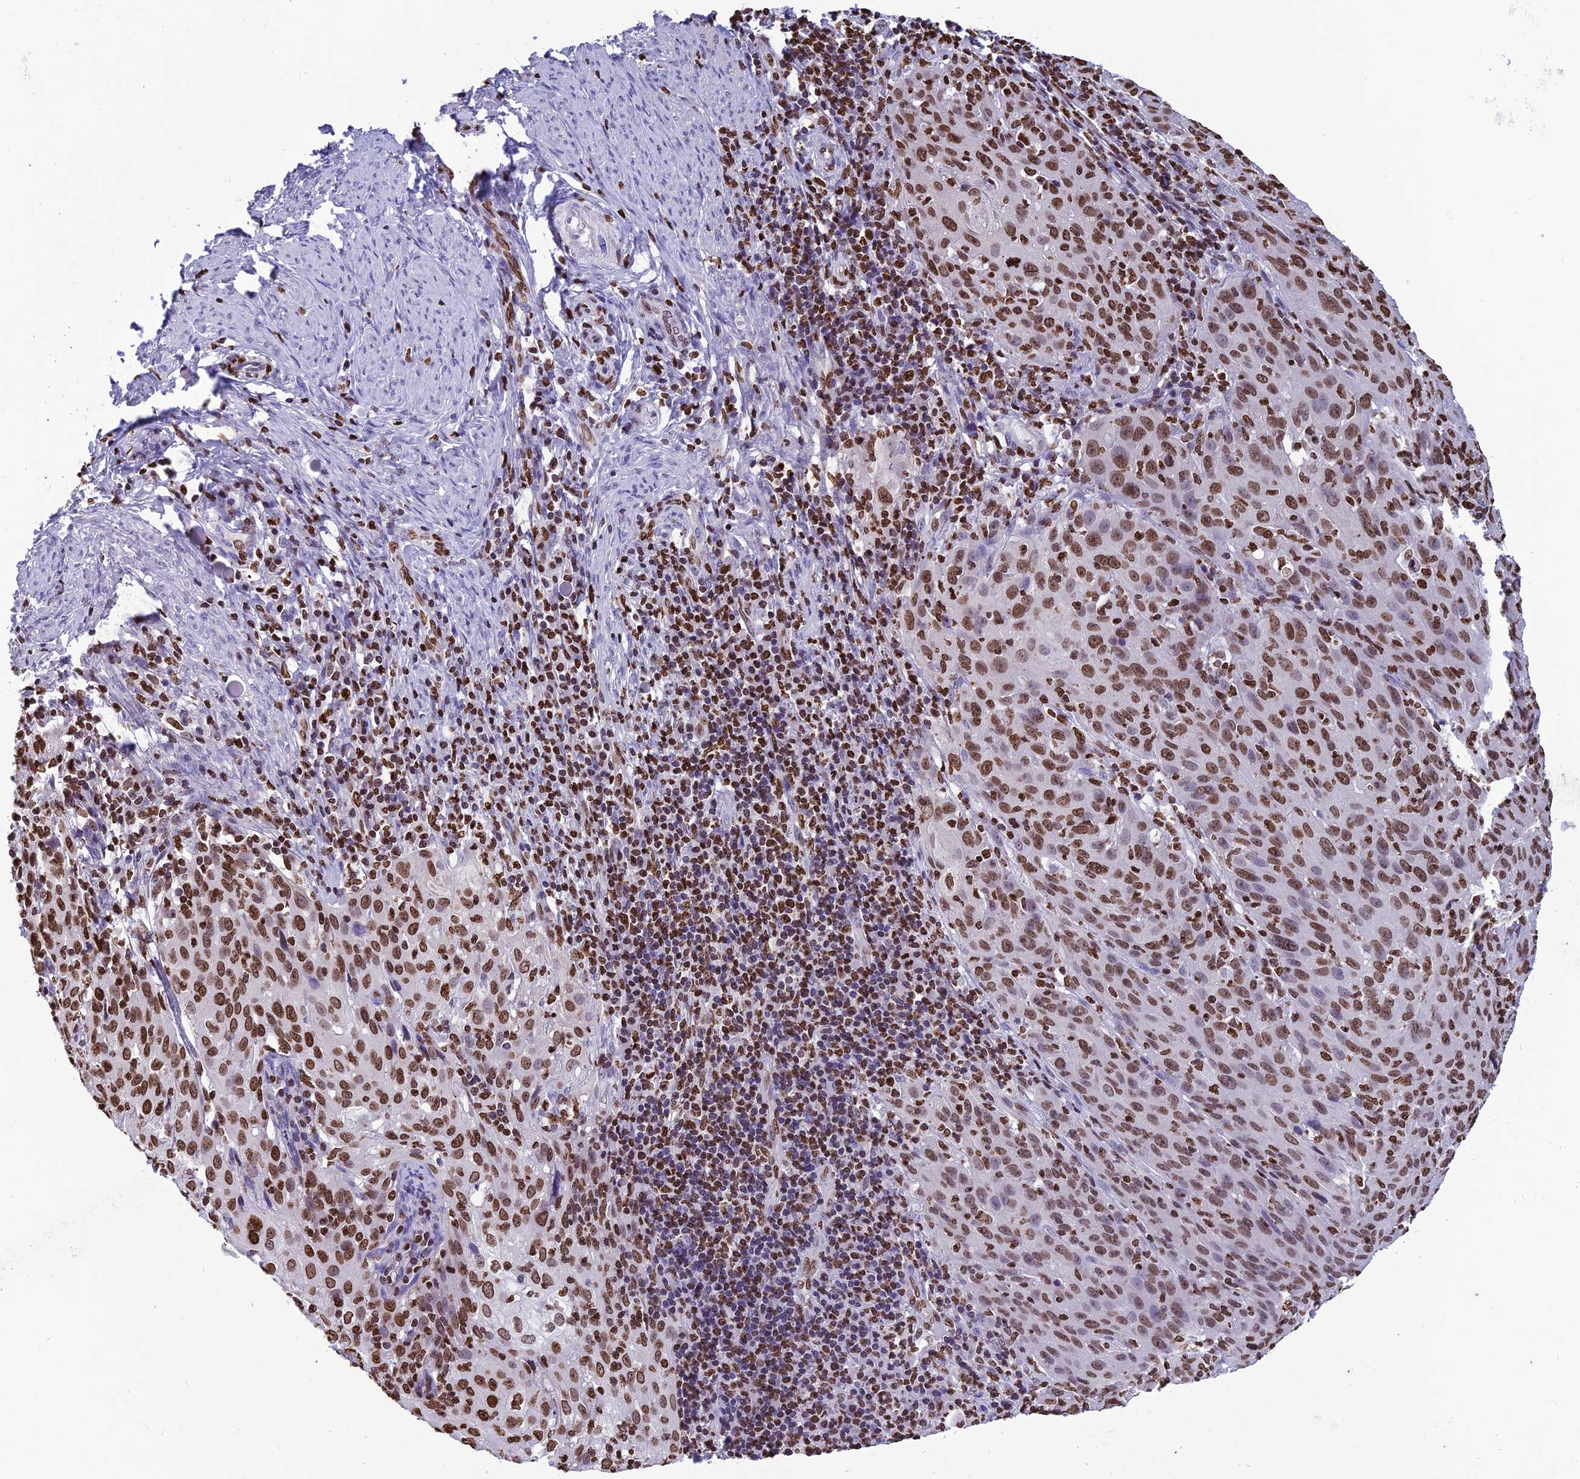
{"staining": {"intensity": "moderate", "quantity": ">75%", "location": "nuclear"}, "tissue": "cervical cancer", "cell_type": "Tumor cells", "image_type": "cancer", "snomed": [{"axis": "morphology", "description": "Squamous cell carcinoma, NOS"}, {"axis": "topography", "description": "Cervix"}], "caption": "Immunohistochemical staining of human cervical cancer (squamous cell carcinoma) demonstrates medium levels of moderate nuclear positivity in about >75% of tumor cells.", "gene": "AKAP17A", "patient": {"sex": "female", "age": 50}}